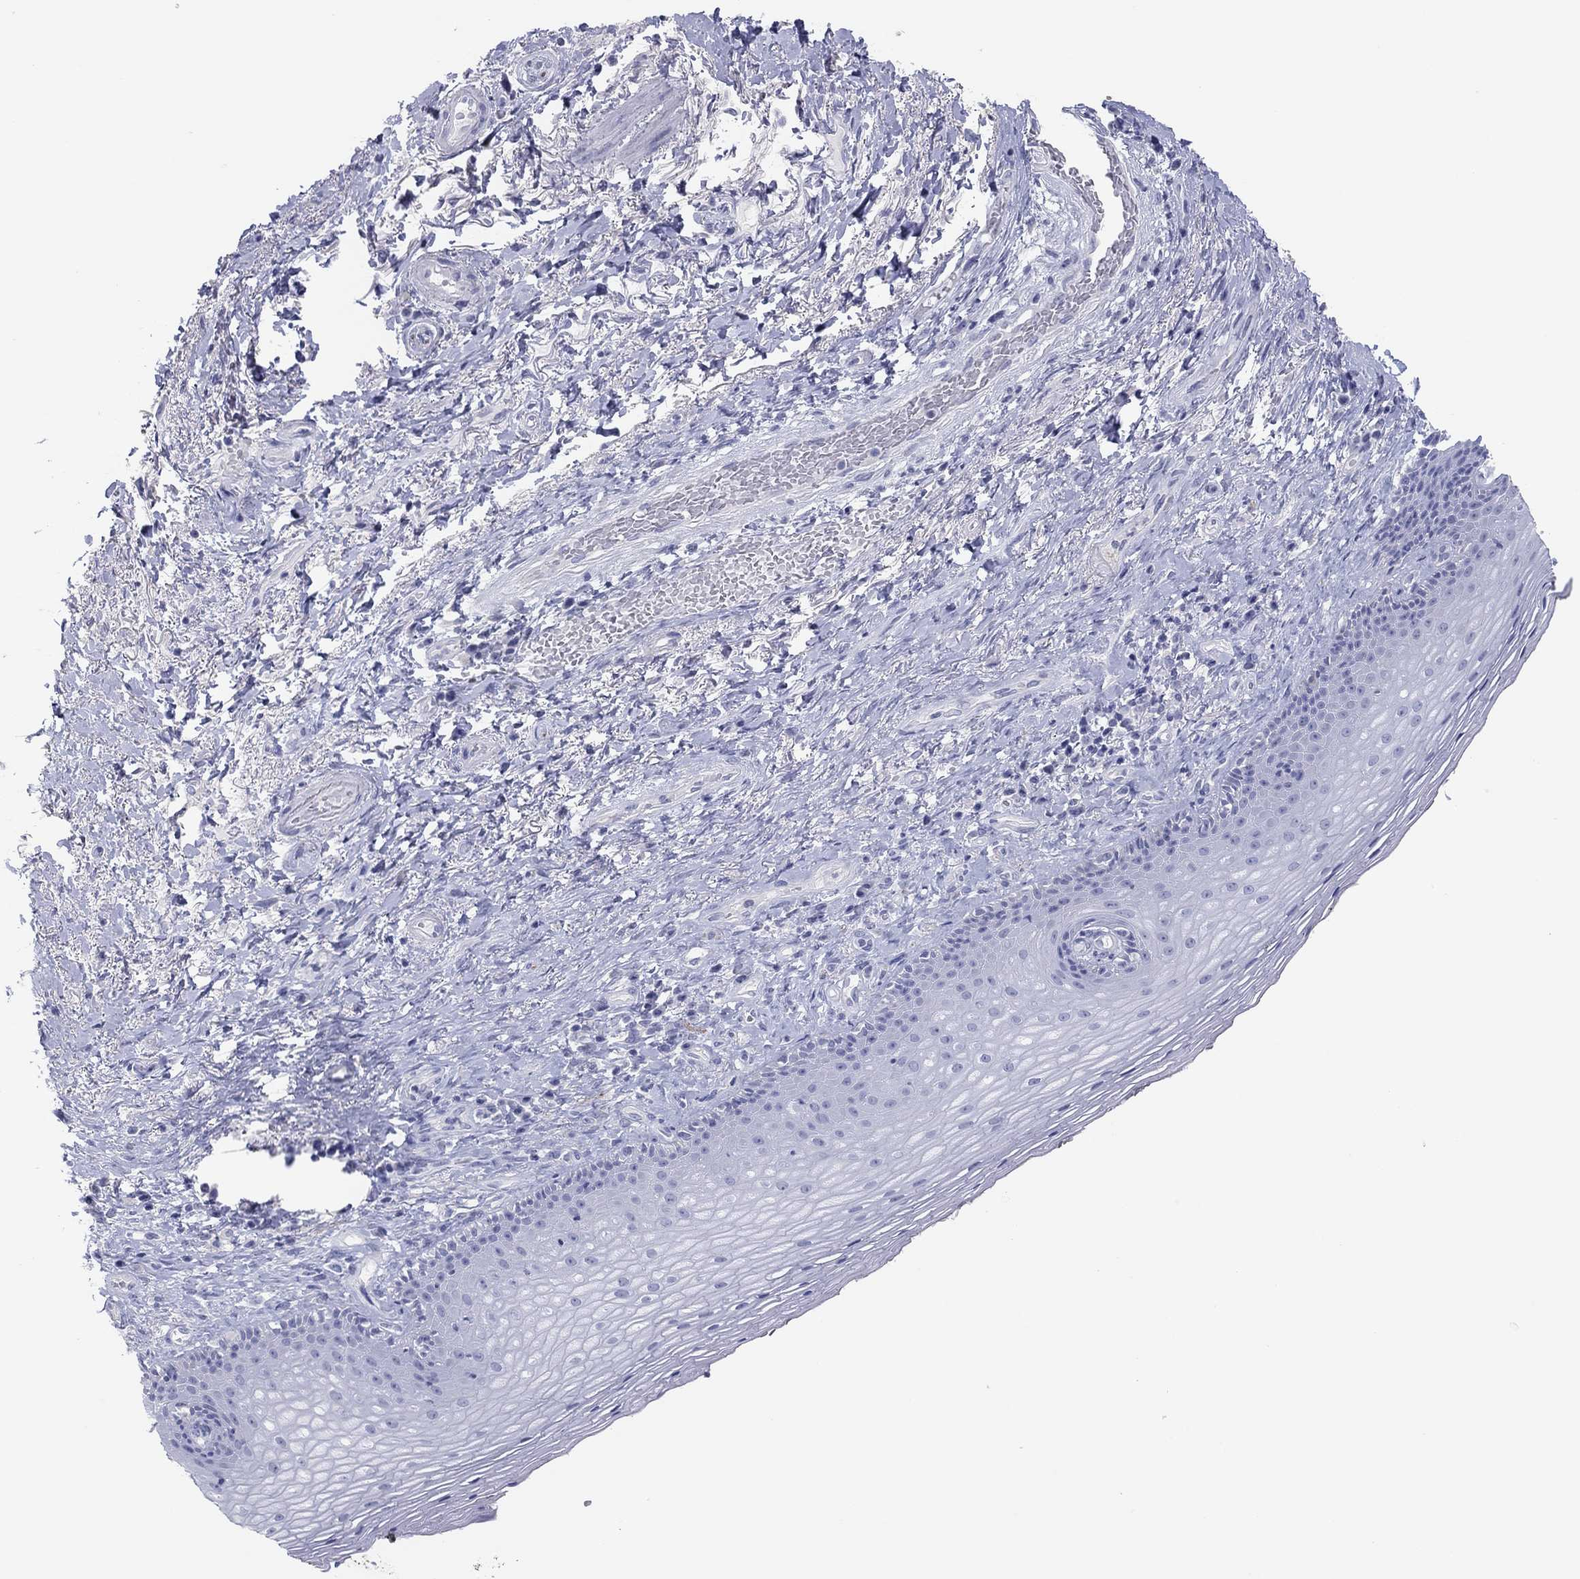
{"staining": {"intensity": "negative", "quantity": "none", "location": "none"}, "tissue": "skin", "cell_type": "Epidermal cells", "image_type": "normal", "snomed": [{"axis": "morphology", "description": "Normal tissue, NOS"}, {"axis": "morphology", "description": "Adenocarcinoma, NOS"}, {"axis": "topography", "description": "Rectum"}, {"axis": "topography", "description": "Anal"}], "caption": "Human skin stained for a protein using IHC displays no positivity in epidermal cells.", "gene": "CPNE6", "patient": {"sex": "female", "age": 68}}